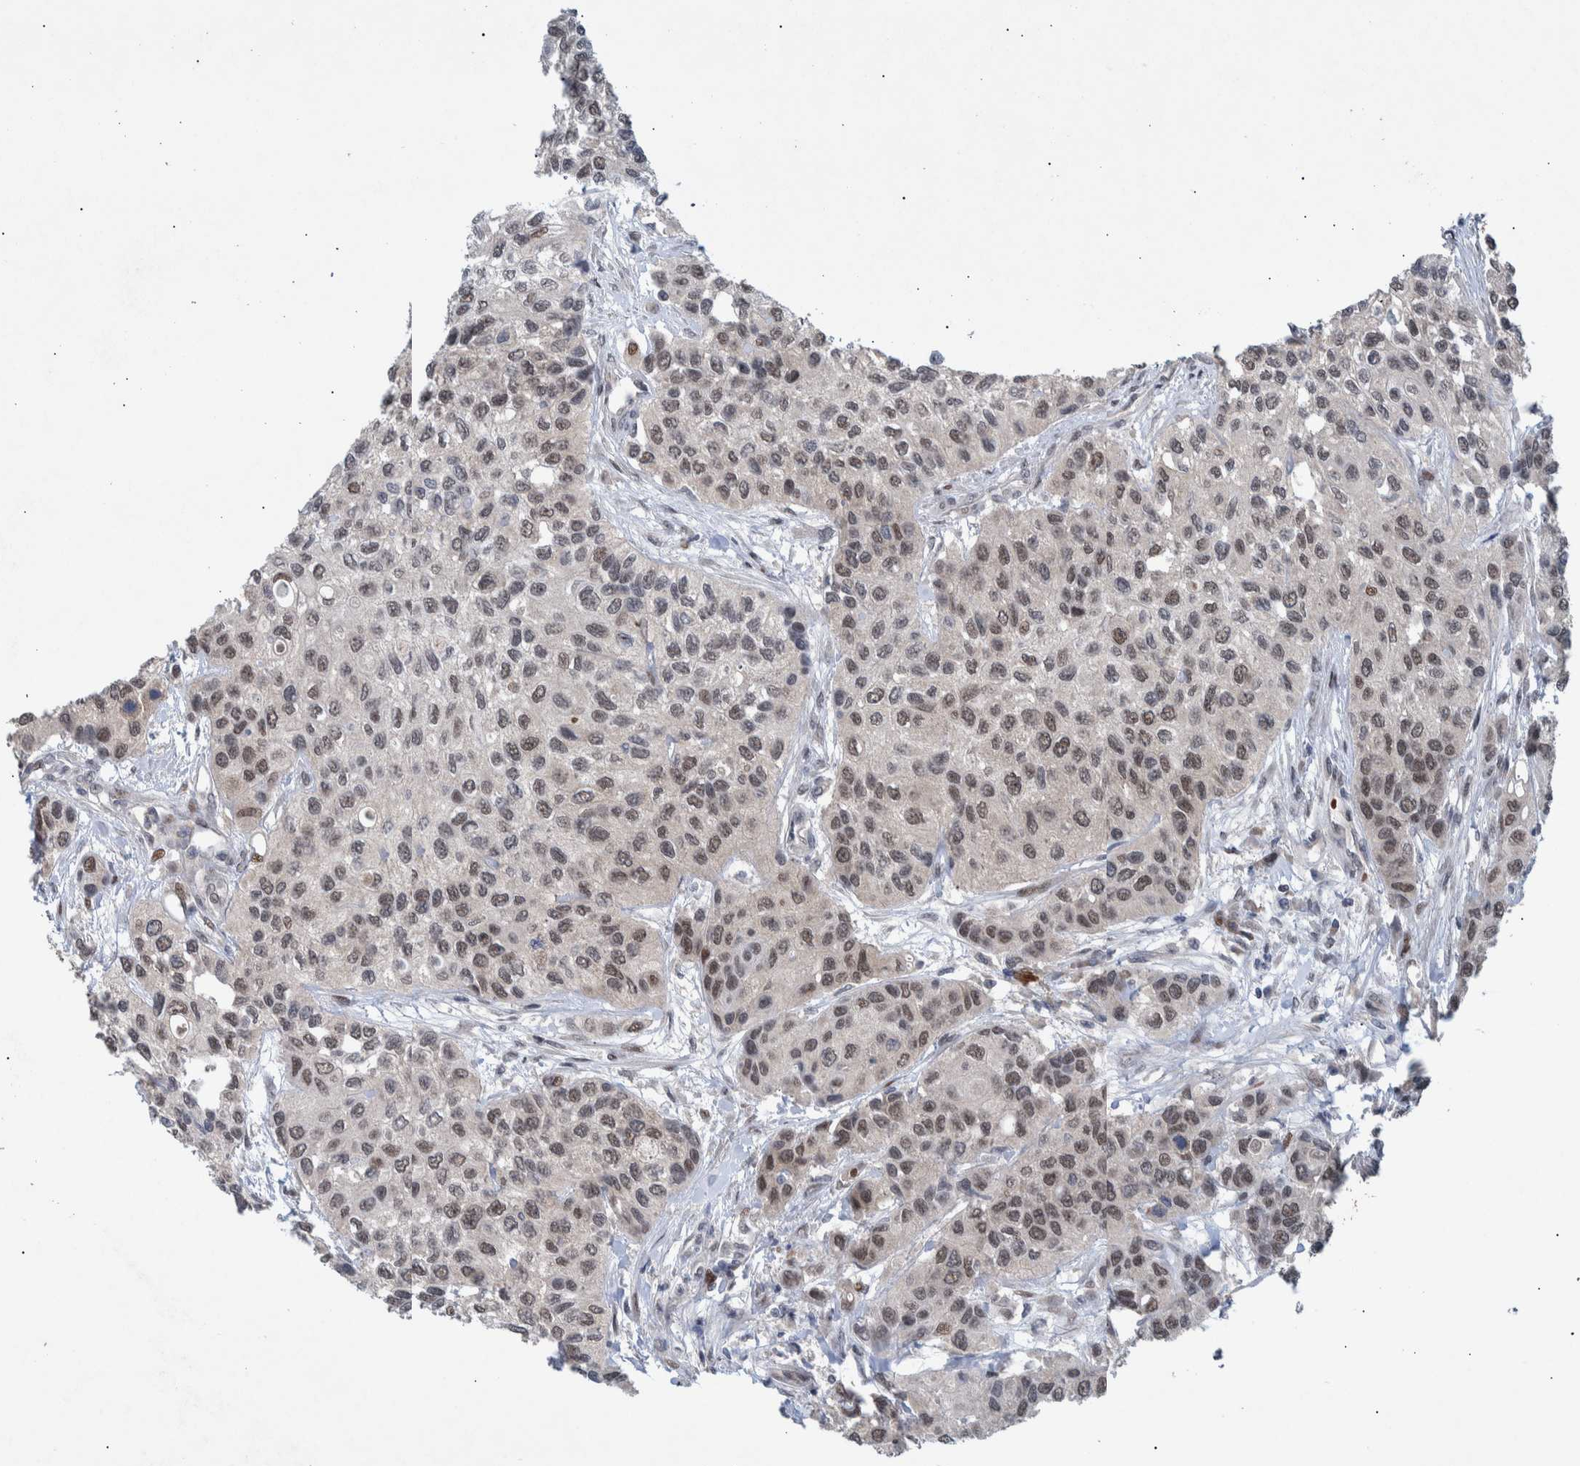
{"staining": {"intensity": "weak", "quantity": ">75%", "location": "nuclear"}, "tissue": "urothelial cancer", "cell_type": "Tumor cells", "image_type": "cancer", "snomed": [{"axis": "morphology", "description": "Urothelial carcinoma, High grade"}, {"axis": "topography", "description": "Urinary bladder"}], "caption": "This image shows immunohistochemistry (IHC) staining of human urothelial carcinoma (high-grade), with low weak nuclear staining in about >75% of tumor cells.", "gene": "ESRP1", "patient": {"sex": "female", "age": 56}}